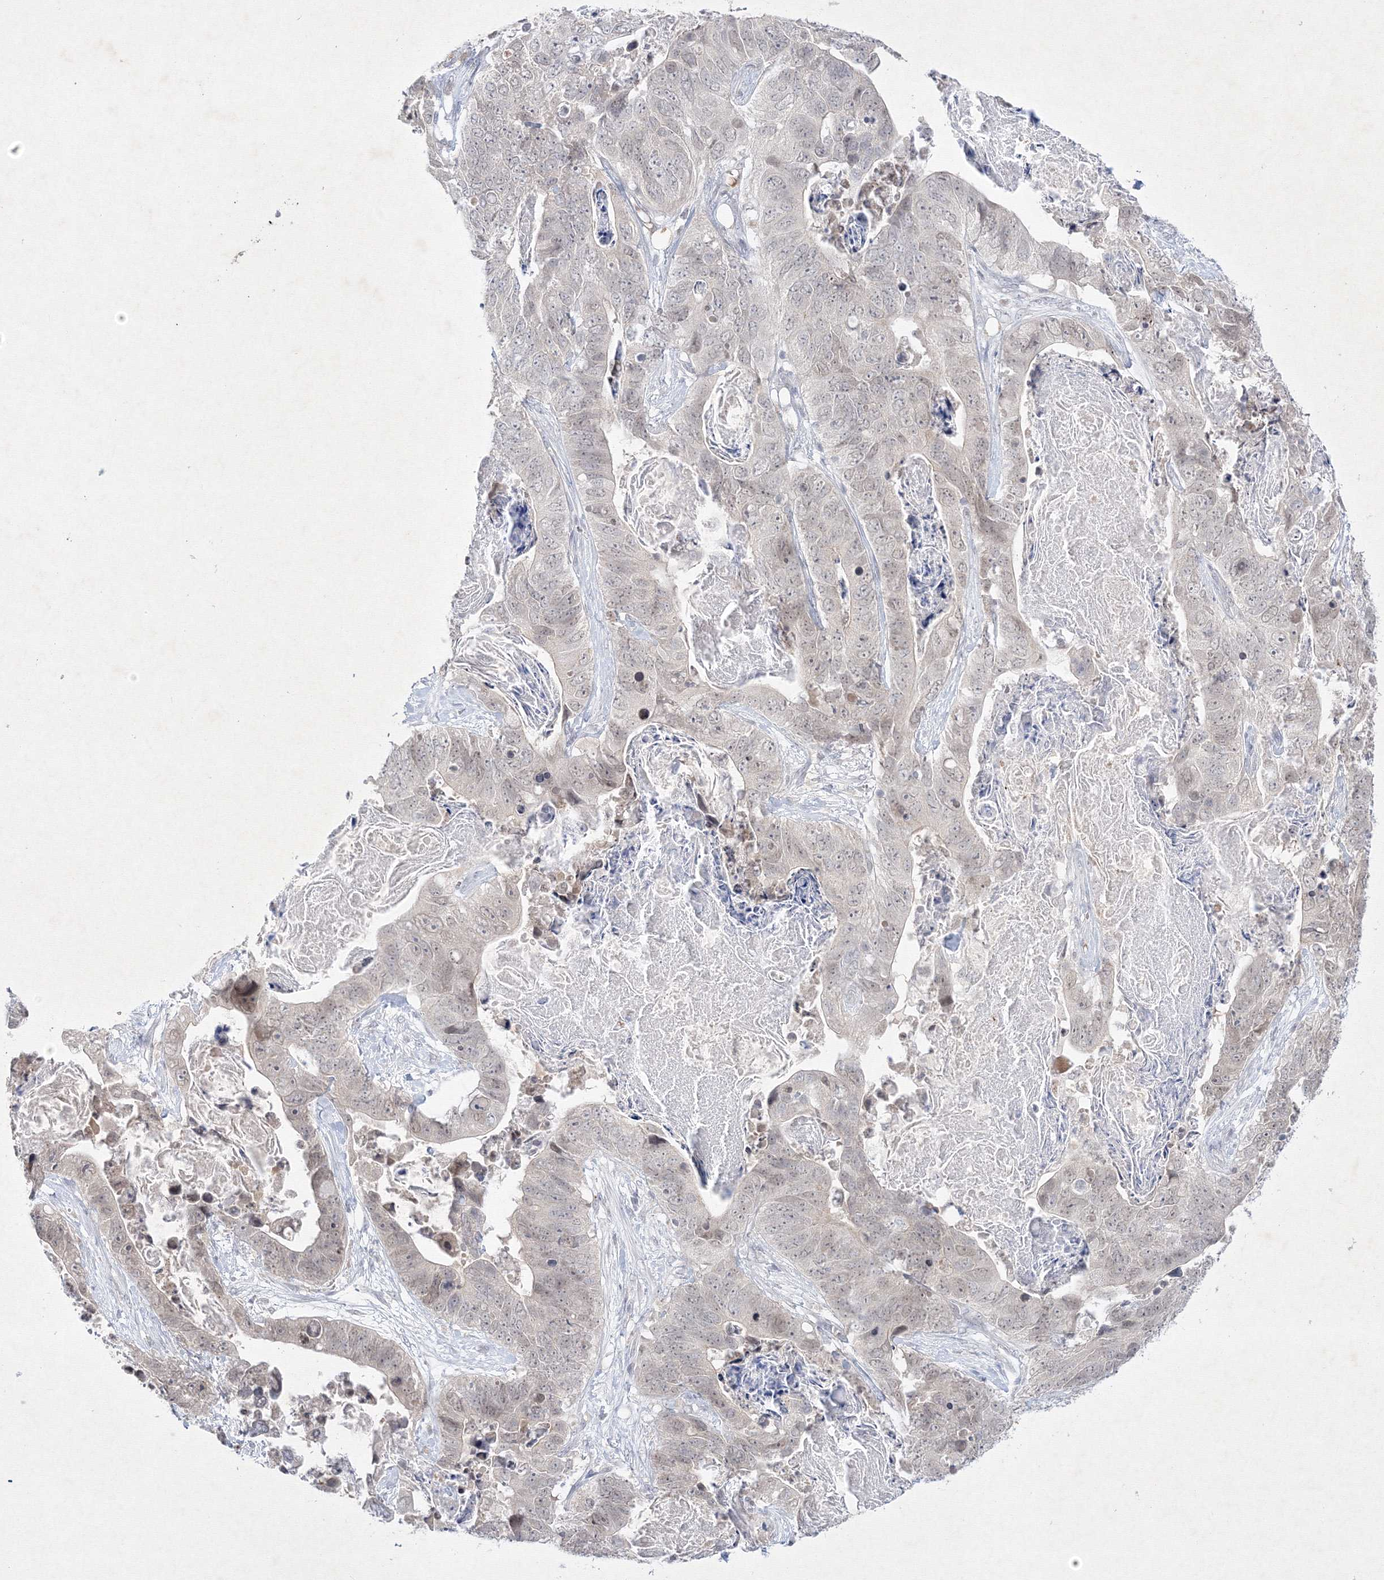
{"staining": {"intensity": "weak", "quantity": "<25%", "location": "nuclear"}, "tissue": "stomach cancer", "cell_type": "Tumor cells", "image_type": "cancer", "snomed": [{"axis": "morphology", "description": "Adenocarcinoma, NOS"}, {"axis": "topography", "description": "Stomach"}], "caption": "This is an IHC micrograph of human stomach adenocarcinoma. There is no expression in tumor cells.", "gene": "NXPE3", "patient": {"sex": "female", "age": 89}}